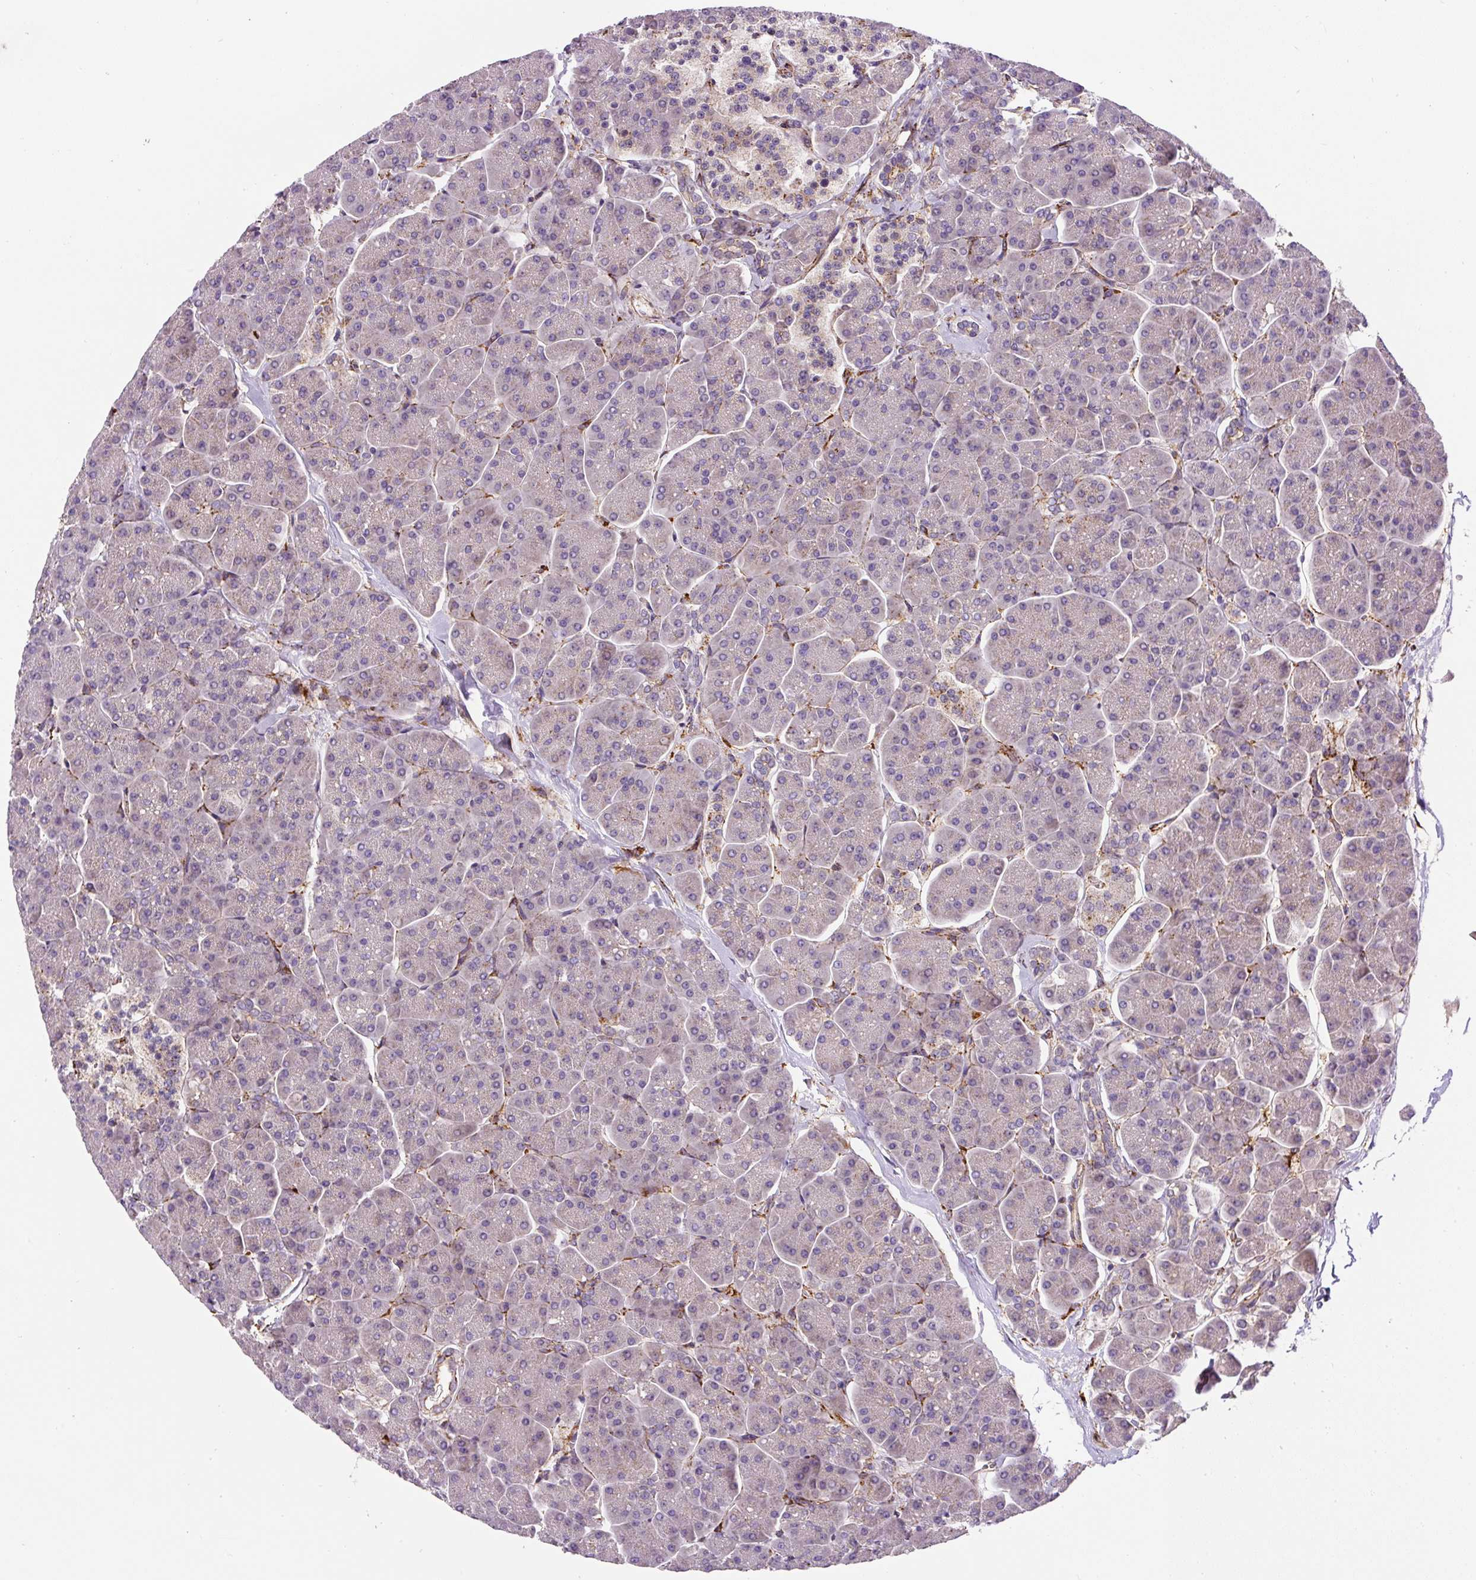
{"staining": {"intensity": "weak", "quantity": "<25%", "location": "cytoplasmic/membranous"}, "tissue": "pancreas", "cell_type": "Exocrine glandular cells", "image_type": "normal", "snomed": [{"axis": "morphology", "description": "Normal tissue, NOS"}, {"axis": "topography", "description": "Pancreas"}, {"axis": "topography", "description": "Peripheral nerve tissue"}], "caption": "Immunohistochemical staining of unremarkable pancreas demonstrates no significant expression in exocrine glandular cells.", "gene": "RNF170", "patient": {"sex": "male", "age": 54}}